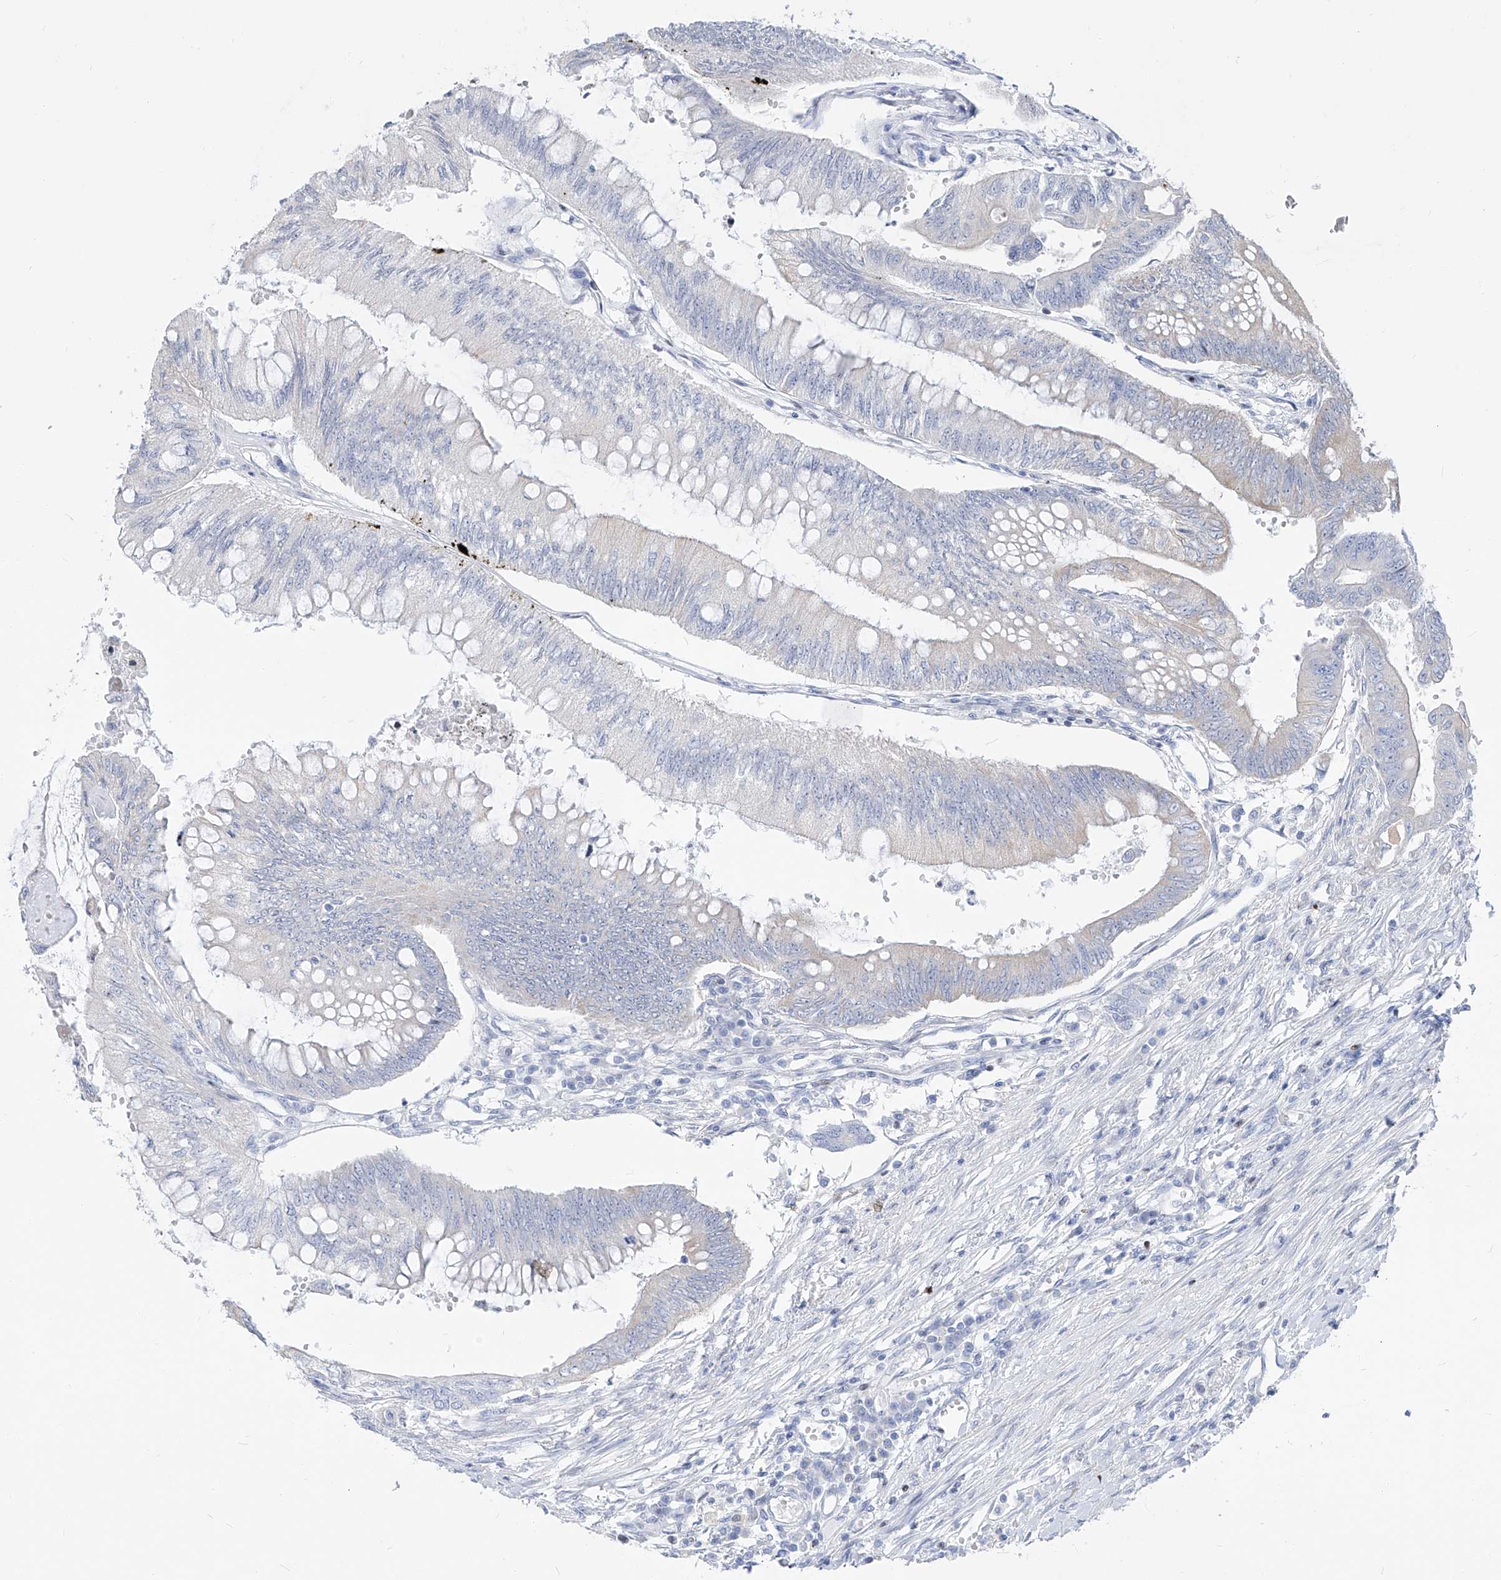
{"staining": {"intensity": "negative", "quantity": "none", "location": "none"}, "tissue": "colorectal cancer", "cell_type": "Tumor cells", "image_type": "cancer", "snomed": [{"axis": "morphology", "description": "Adenoma, NOS"}, {"axis": "morphology", "description": "Adenocarcinoma, NOS"}, {"axis": "topography", "description": "Colon"}], "caption": "Photomicrograph shows no significant protein expression in tumor cells of colorectal adenoma.", "gene": "FRS3", "patient": {"sex": "male", "age": 79}}